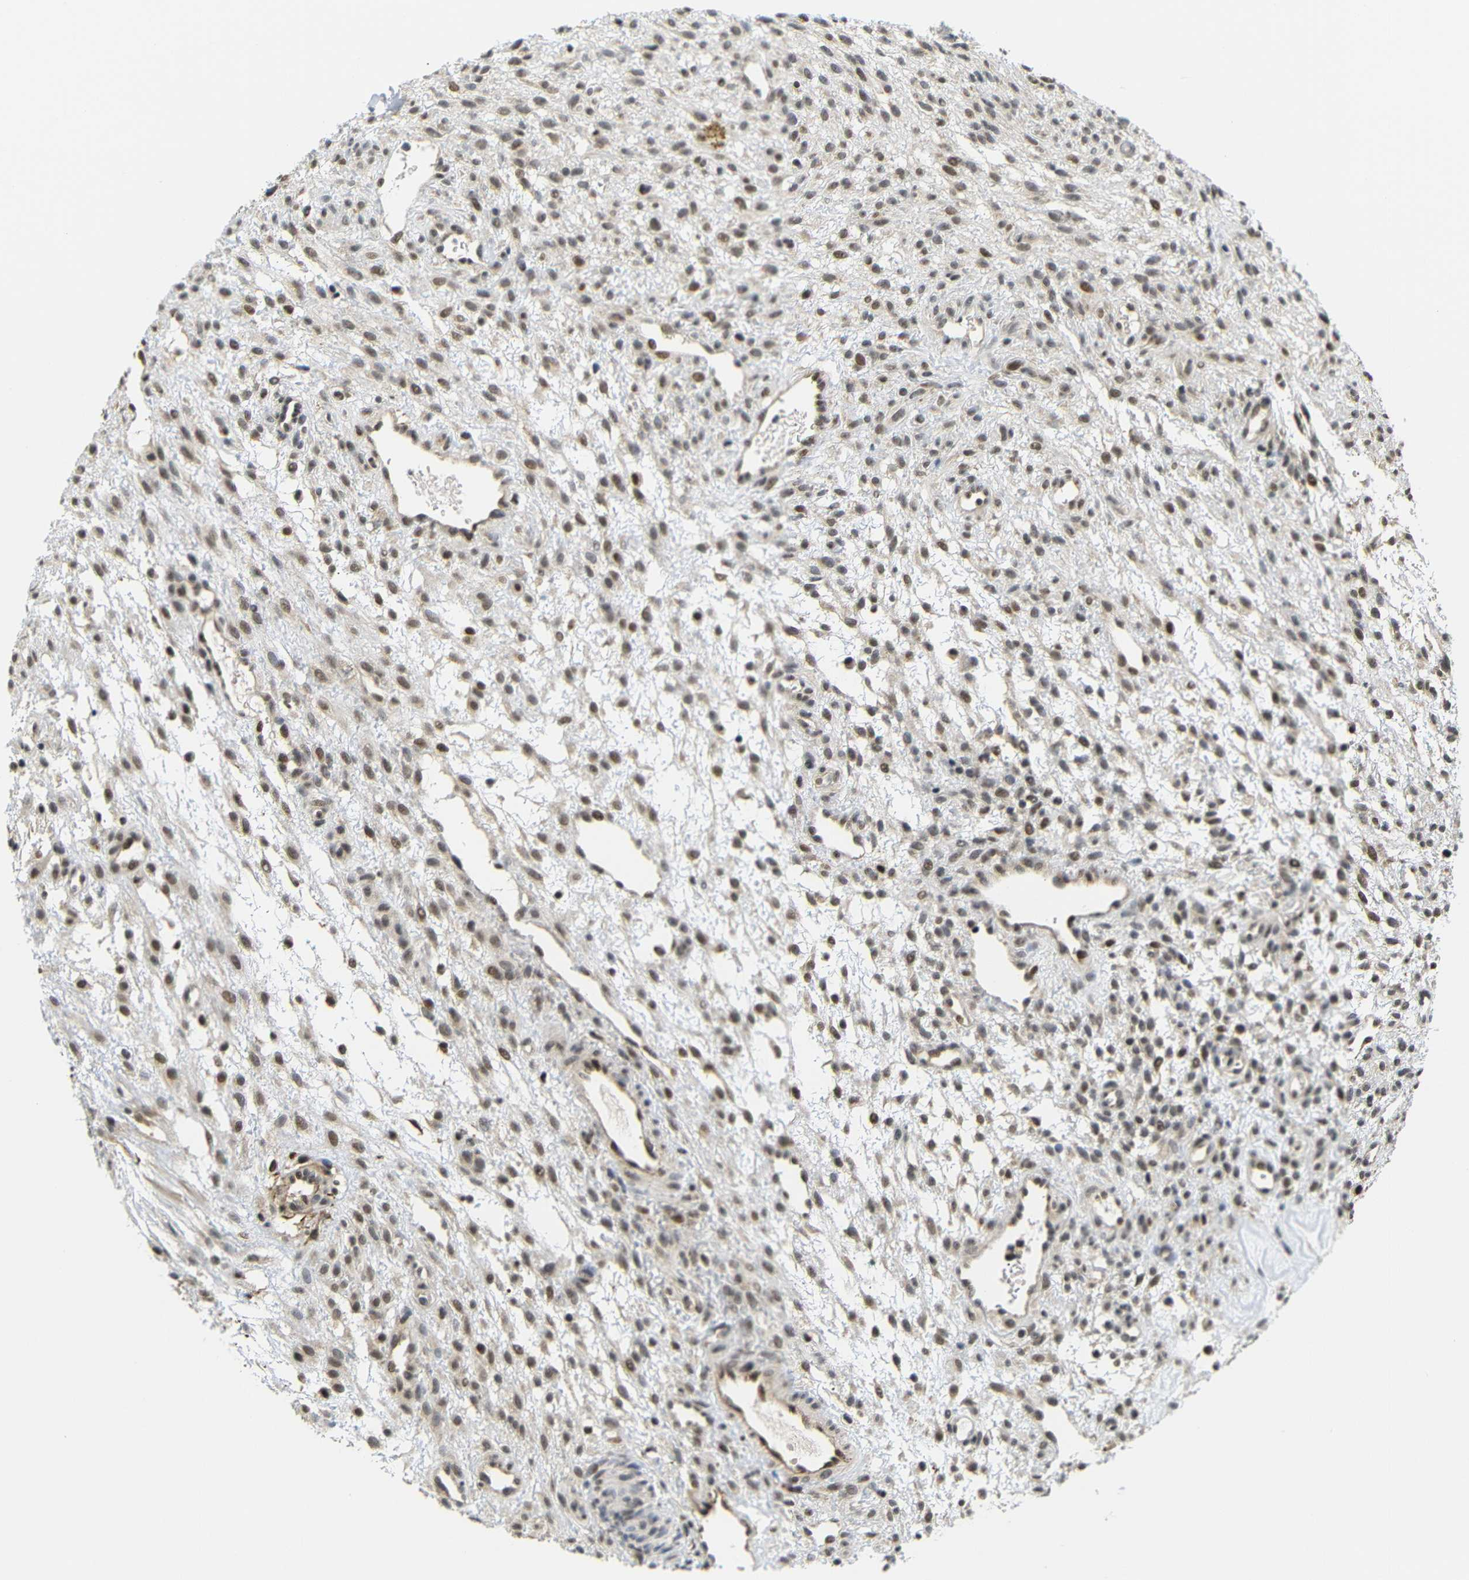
{"staining": {"intensity": "weak", "quantity": ">75%", "location": "cytoplasmic/membranous,nuclear"}, "tissue": "ovary", "cell_type": "Ovarian stroma cells", "image_type": "normal", "snomed": [{"axis": "morphology", "description": "Normal tissue, NOS"}, {"axis": "morphology", "description": "Cyst, NOS"}, {"axis": "topography", "description": "Ovary"}], "caption": "Brown immunohistochemical staining in normal ovary reveals weak cytoplasmic/membranous,nuclear expression in about >75% of ovarian stroma cells.", "gene": "GJA5", "patient": {"sex": "female", "age": 18}}